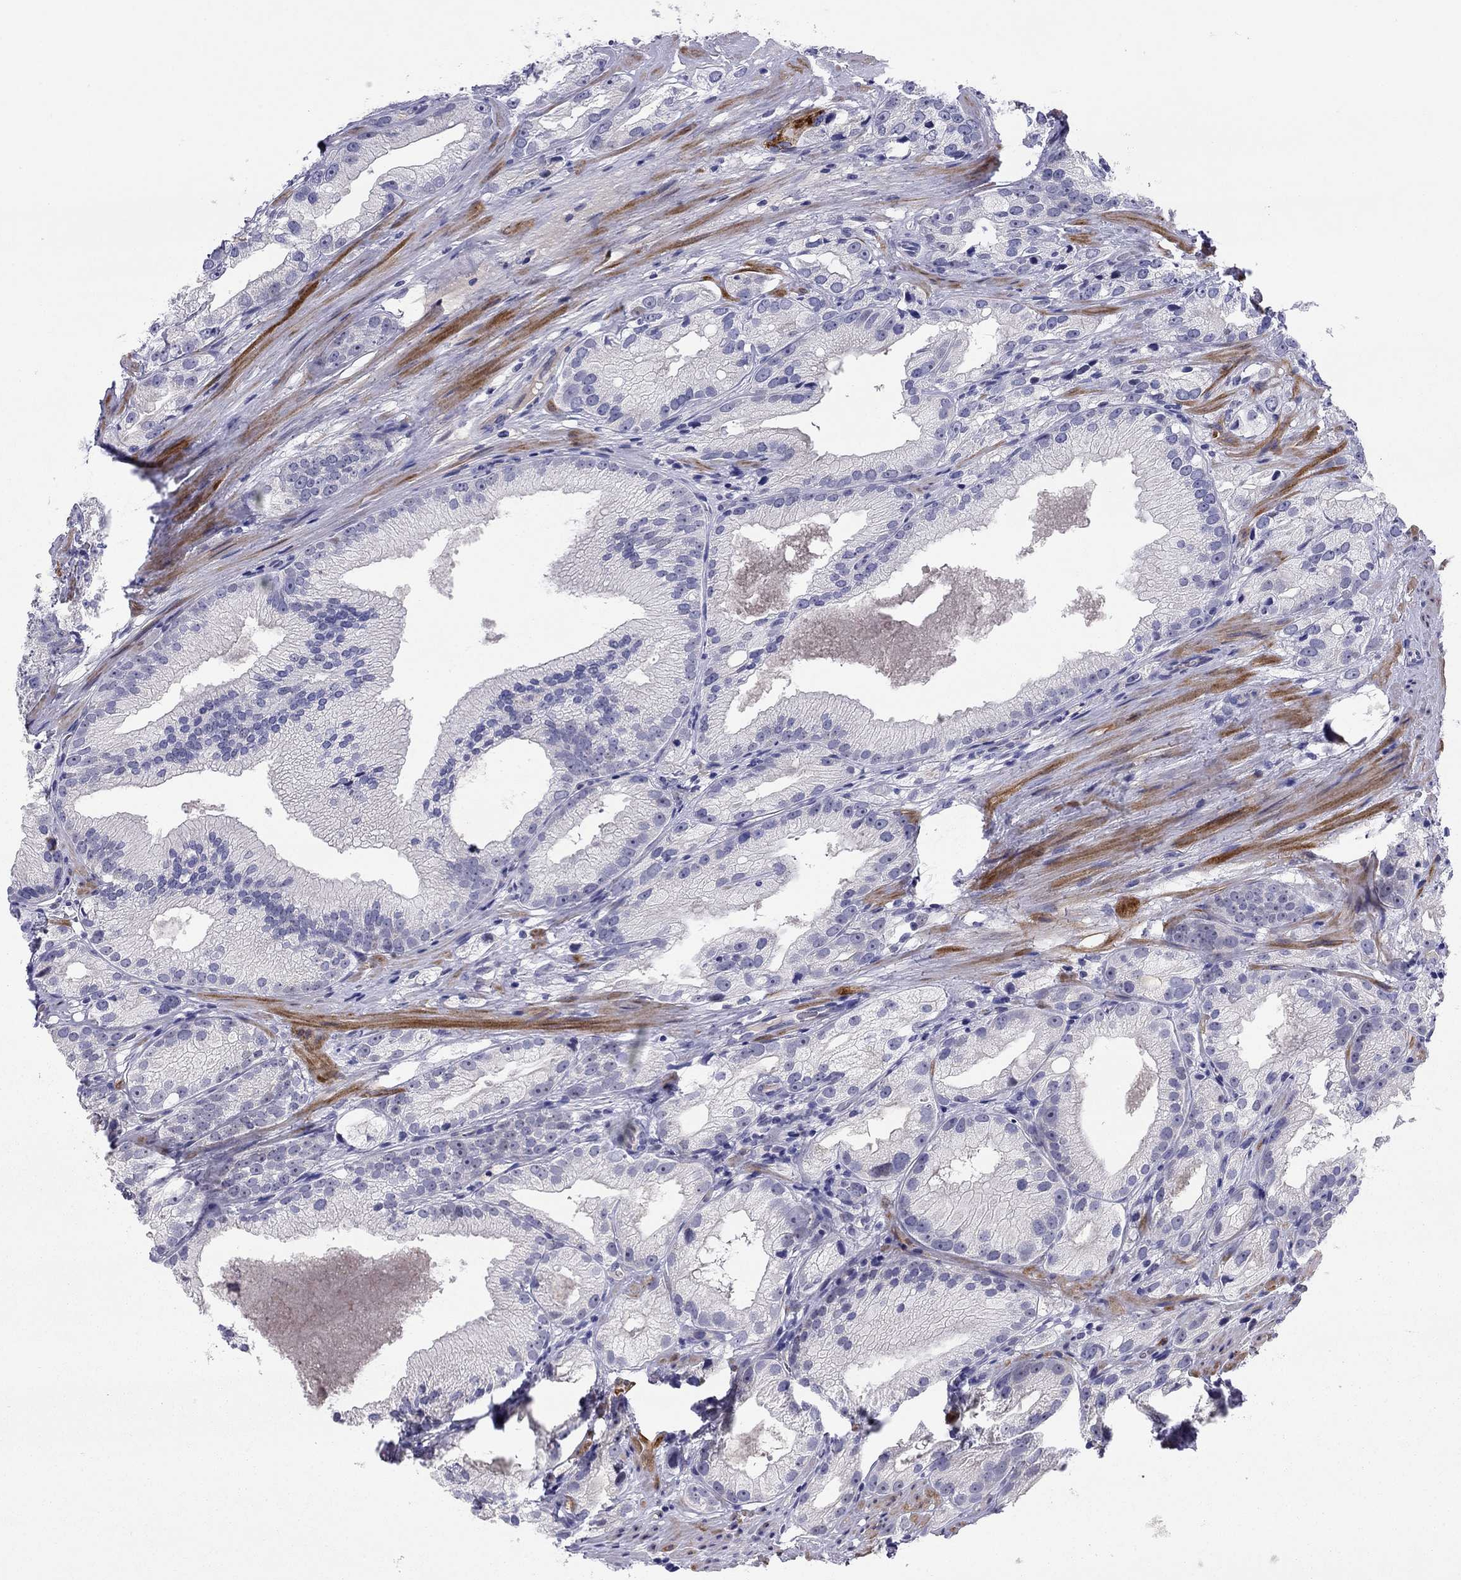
{"staining": {"intensity": "negative", "quantity": "none", "location": "none"}, "tissue": "prostate cancer", "cell_type": "Tumor cells", "image_type": "cancer", "snomed": [{"axis": "morphology", "description": "Adenocarcinoma, High grade"}, {"axis": "topography", "description": "Prostate and seminal vesicle, NOS"}], "caption": "DAB (3,3'-diaminobenzidine) immunohistochemical staining of human adenocarcinoma (high-grade) (prostate) exhibits no significant staining in tumor cells. Brightfield microscopy of IHC stained with DAB (brown) and hematoxylin (blue), captured at high magnification.", "gene": "CMYA5", "patient": {"sex": "male", "age": 62}}